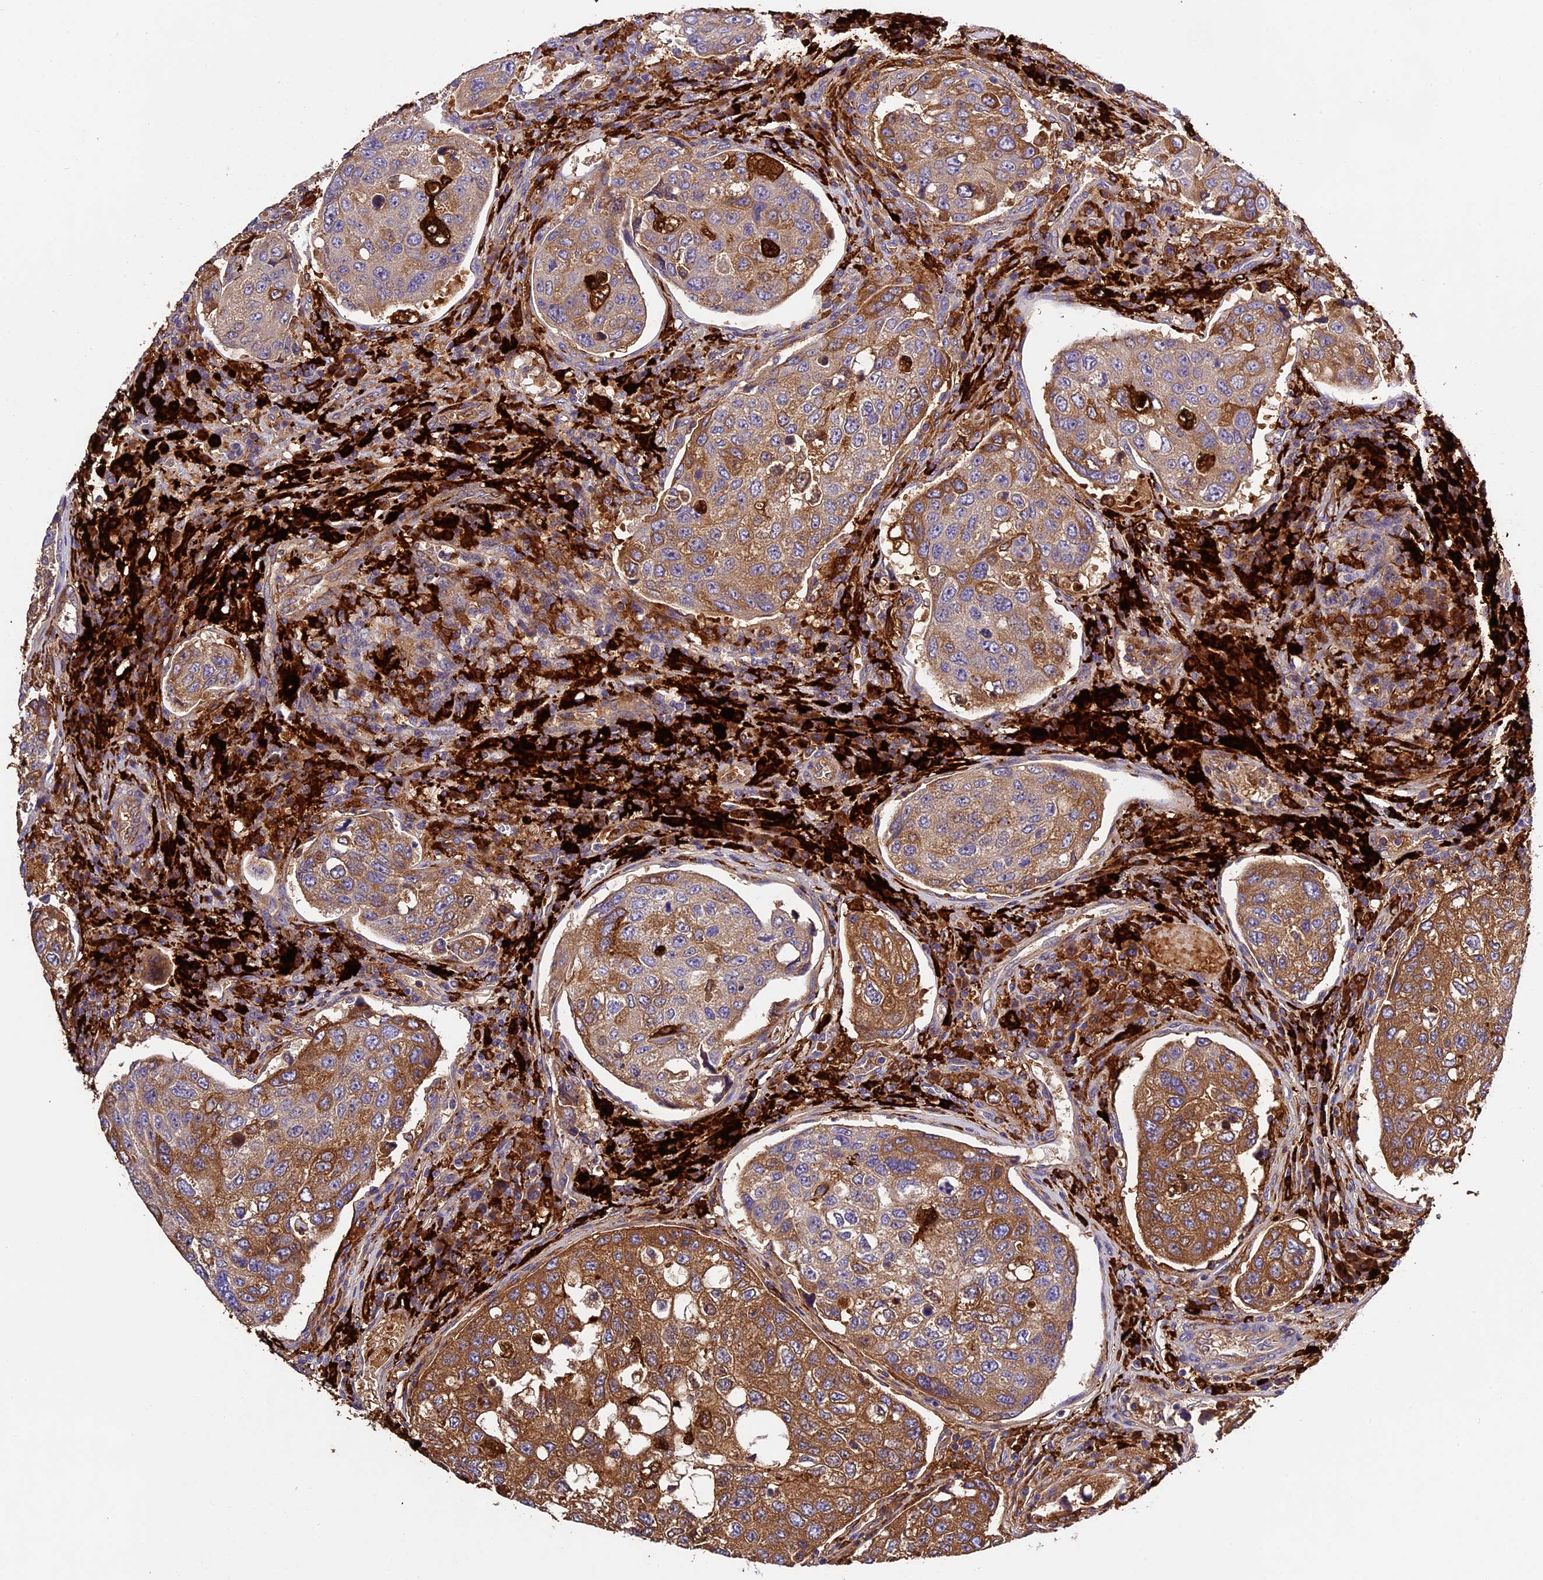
{"staining": {"intensity": "moderate", "quantity": ">75%", "location": "cytoplasmic/membranous"}, "tissue": "urothelial cancer", "cell_type": "Tumor cells", "image_type": "cancer", "snomed": [{"axis": "morphology", "description": "Urothelial carcinoma, High grade"}, {"axis": "topography", "description": "Lymph node"}, {"axis": "topography", "description": "Urinary bladder"}], "caption": "Immunohistochemistry (IHC) (DAB) staining of human urothelial cancer exhibits moderate cytoplasmic/membranous protein staining in approximately >75% of tumor cells.", "gene": "CILP2", "patient": {"sex": "male", "age": 51}}